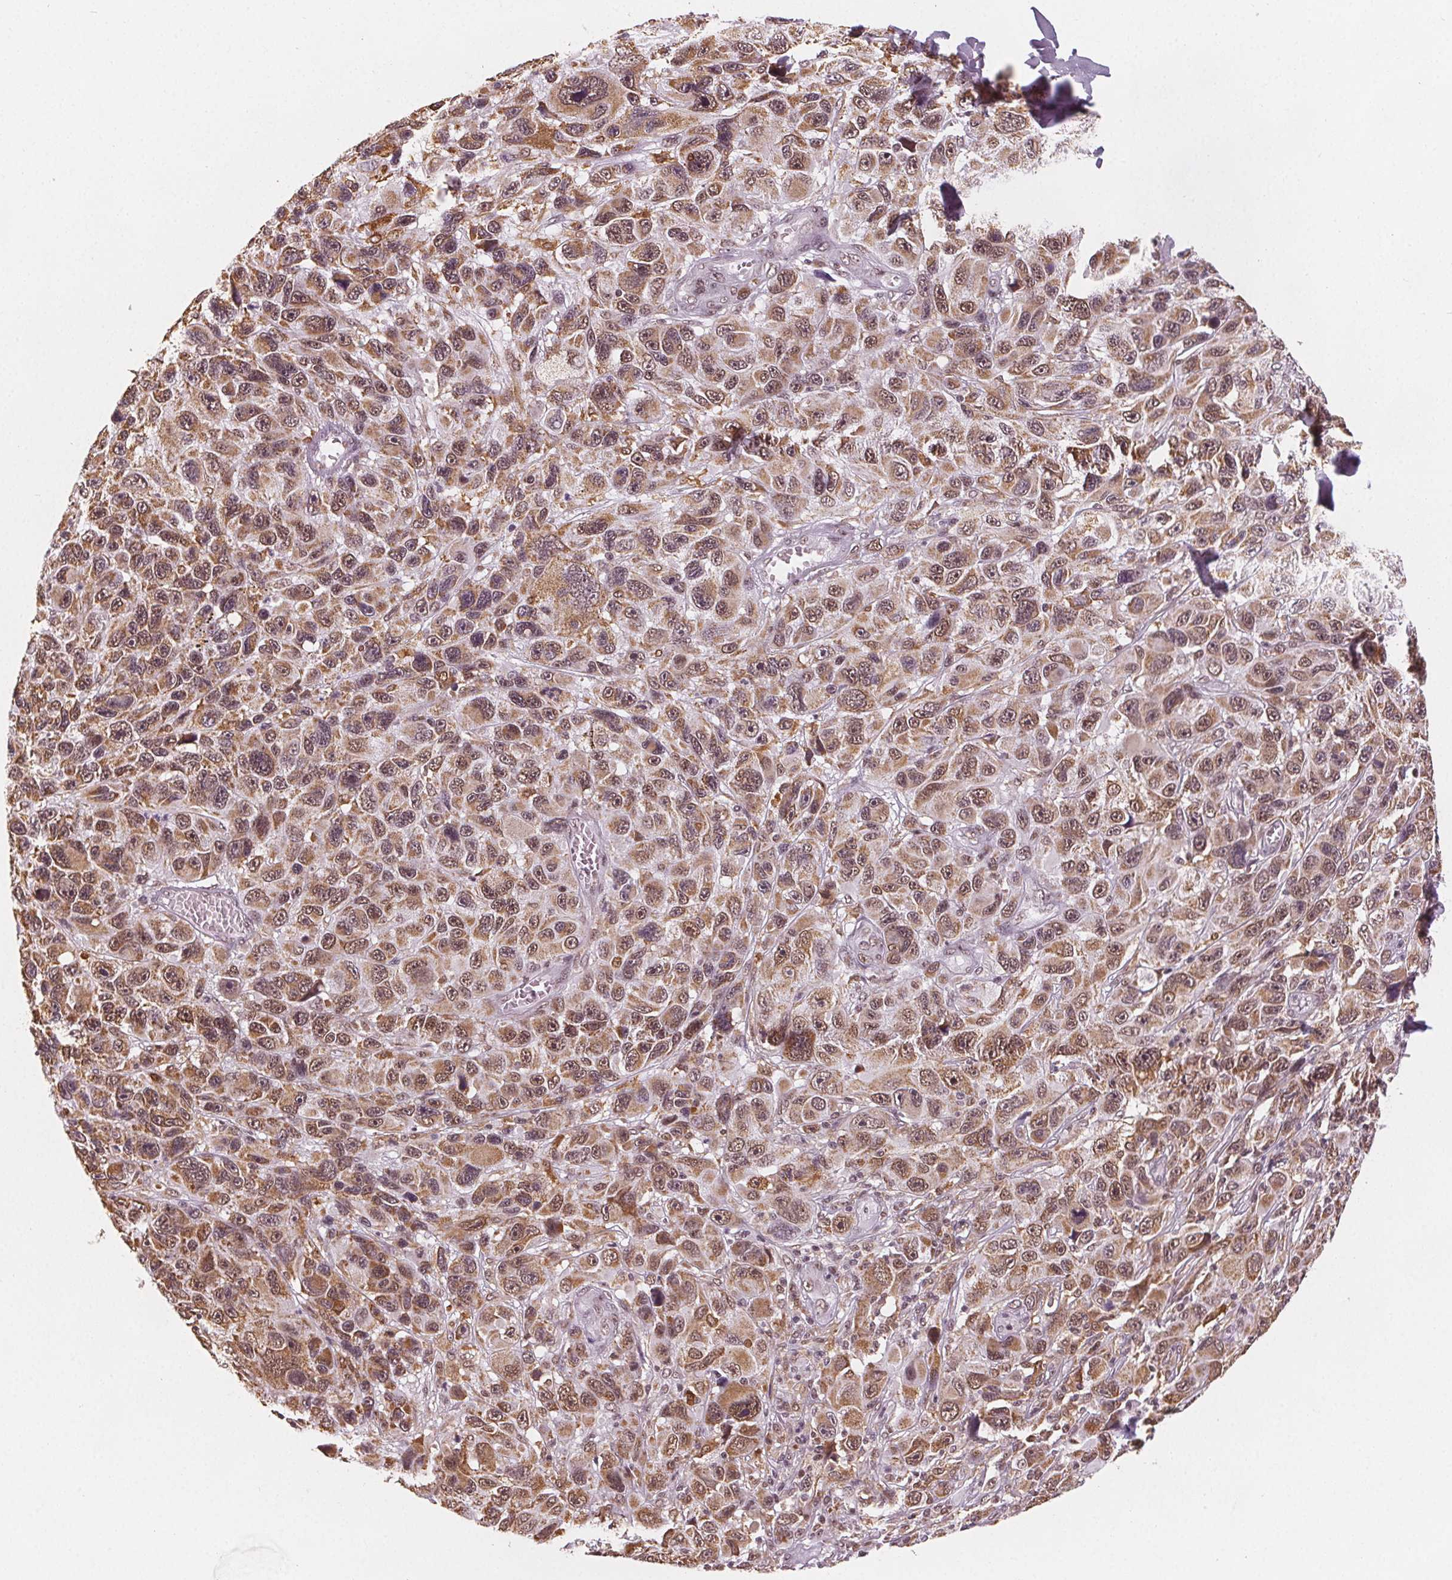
{"staining": {"intensity": "moderate", "quantity": ">75%", "location": "cytoplasmic/membranous,nuclear"}, "tissue": "melanoma", "cell_type": "Tumor cells", "image_type": "cancer", "snomed": [{"axis": "morphology", "description": "Malignant melanoma, NOS"}, {"axis": "topography", "description": "Skin"}], "caption": "A micrograph of malignant melanoma stained for a protein shows moderate cytoplasmic/membranous and nuclear brown staining in tumor cells.", "gene": "DPM2", "patient": {"sex": "male", "age": 53}}